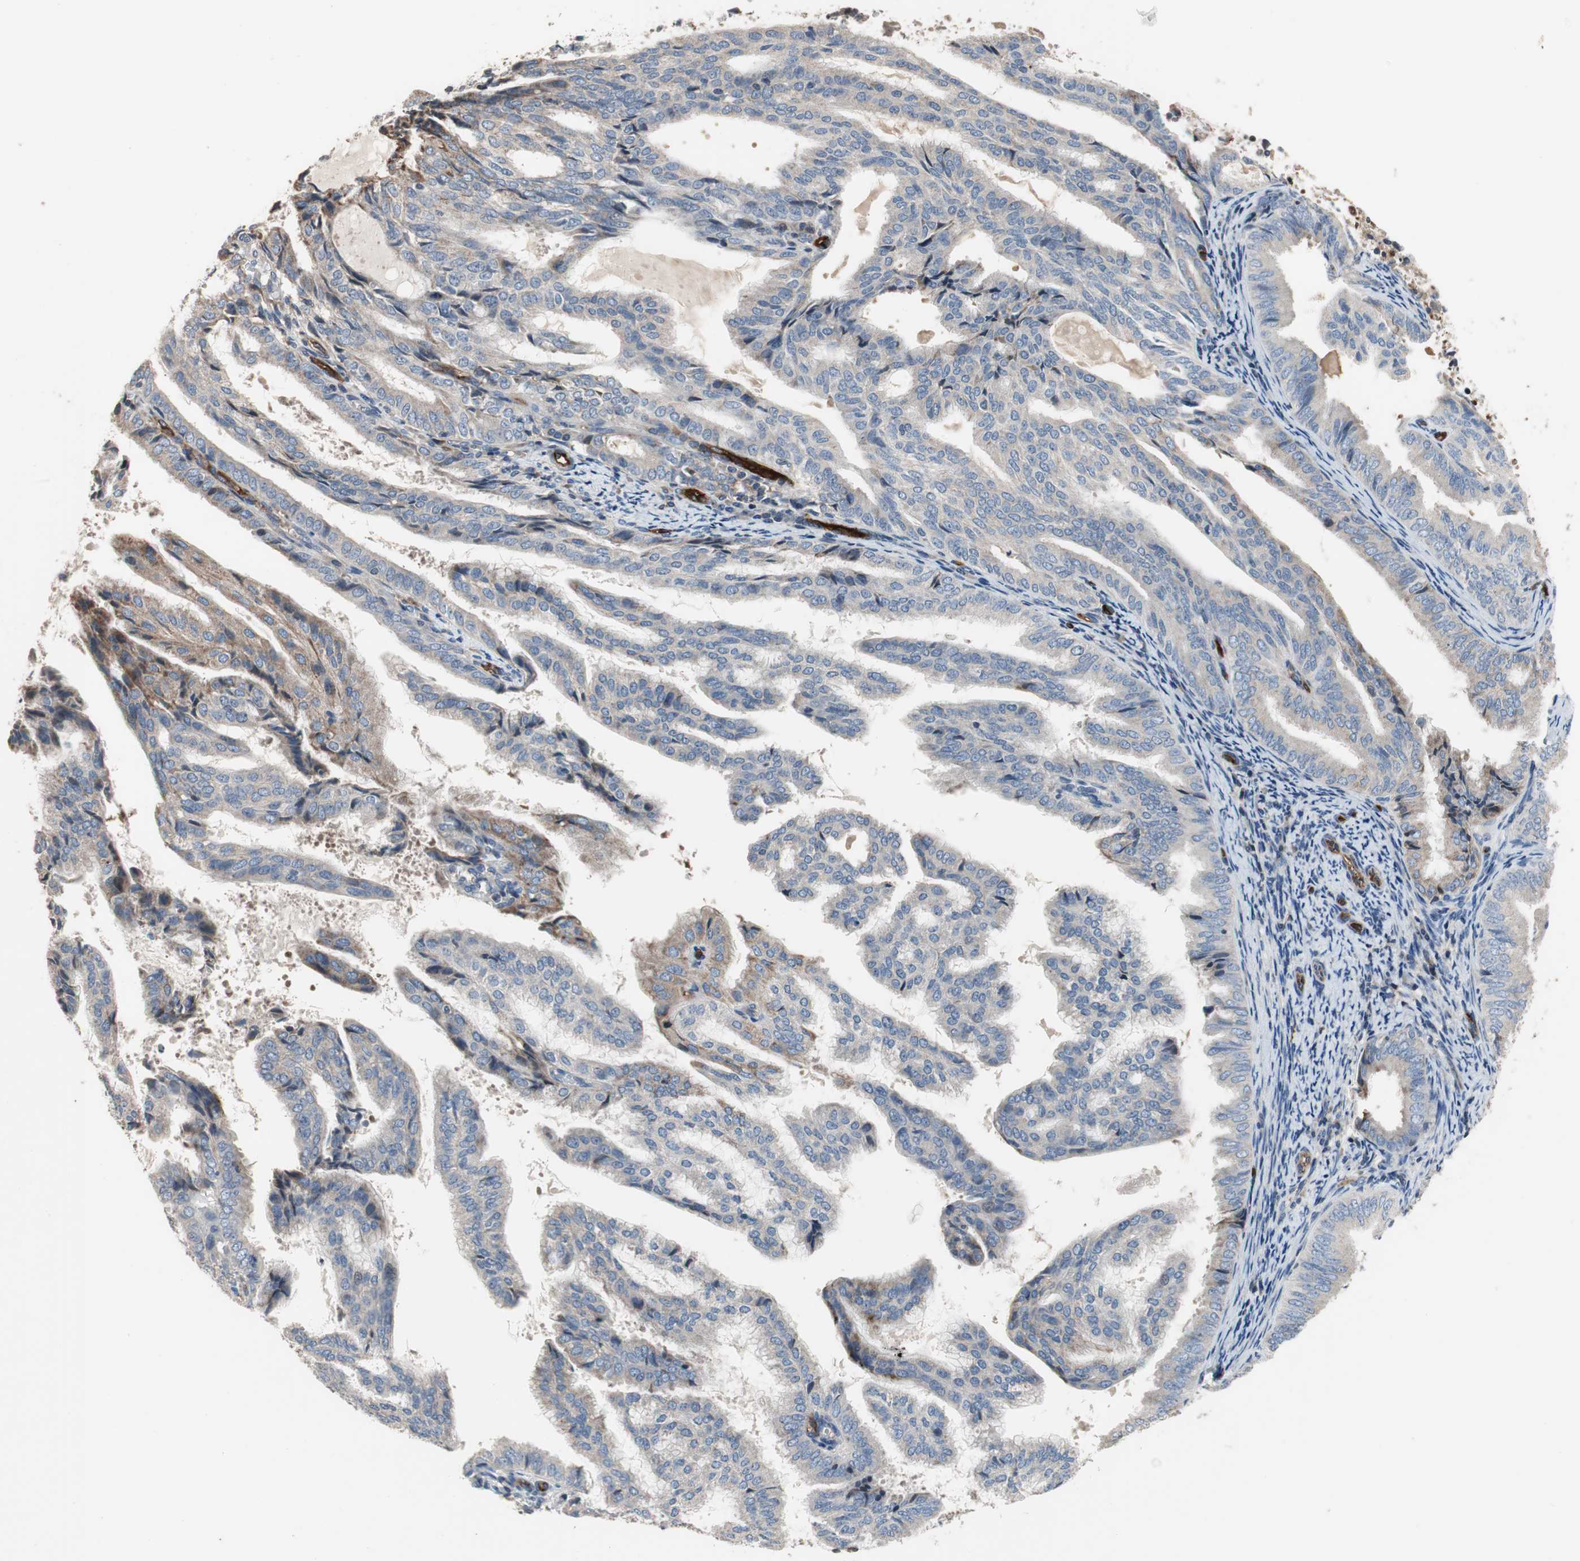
{"staining": {"intensity": "negative", "quantity": "none", "location": "none"}, "tissue": "endometrial cancer", "cell_type": "Tumor cells", "image_type": "cancer", "snomed": [{"axis": "morphology", "description": "Adenocarcinoma, NOS"}, {"axis": "topography", "description": "Endometrium"}], "caption": "Endometrial cancer was stained to show a protein in brown. There is no significant staining in tumor cells. Brightfield microscopy of immunohistochemistry stained with DAB (brown) and hematoxylin (blue), captured at high magnification.", "gene": "ALPL", "patient": {"sex": "female", "age": 58}}